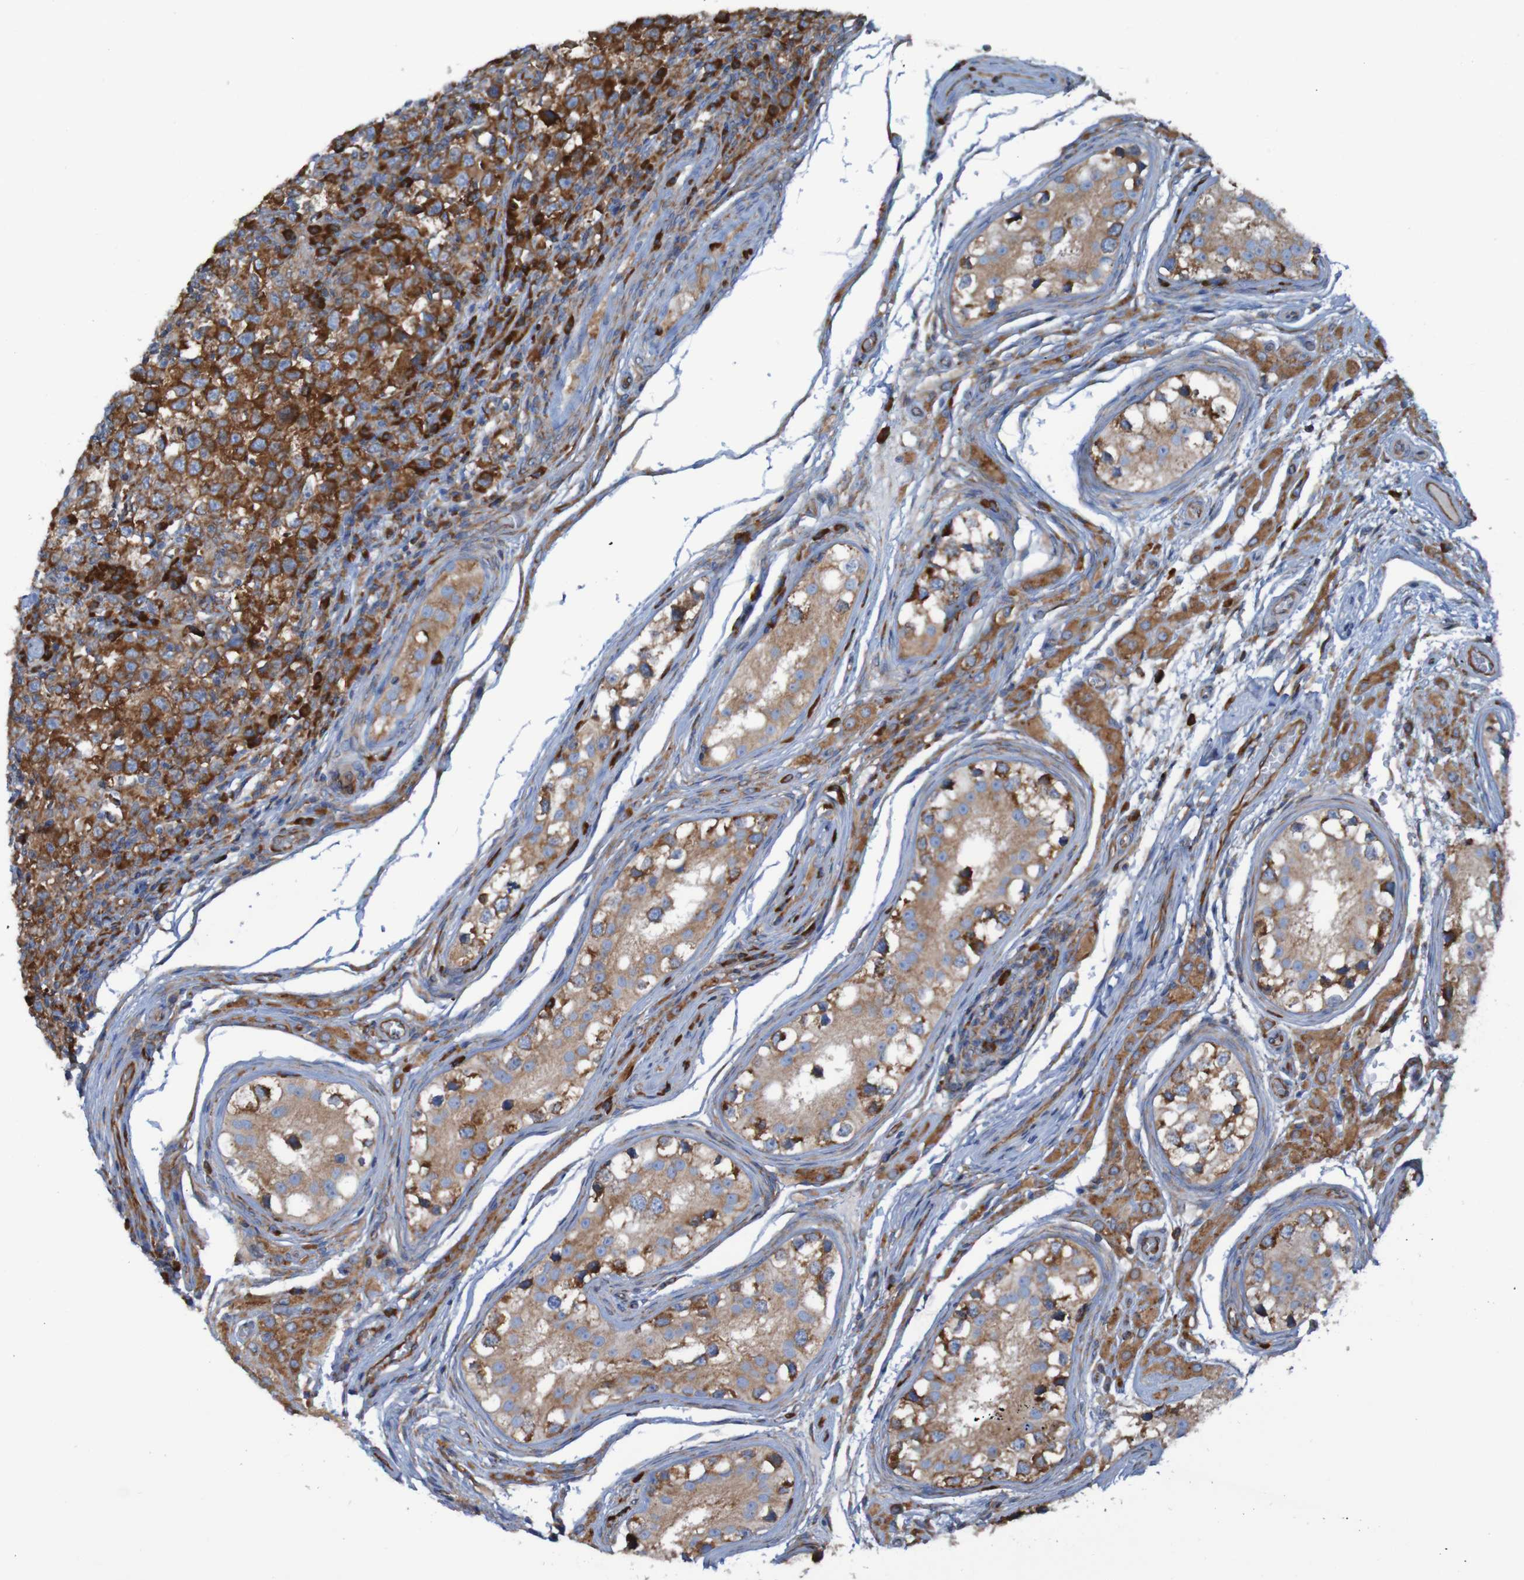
{"staining": {"intensity": "strong", "quantity": ">75%", "location": "cytoplasmic/membranous"}, "tissue": "testis cancer", "cell_type": "Tumor cells", "image_type": "cancer", "snomed": [{"axis": "morphology", "description": "Carcinoma, Embryonal, NOS"}, {"axis": "topography", "description": "Testis"}], "caption": "Protein positivity by IHC displays strong cytoplasmic/membranous positivity in approximately >75% of tumor cells in embryonal carcinoma (testis).", "gene": "RPL10", "patient": {"sex": "male", "age": 21}}